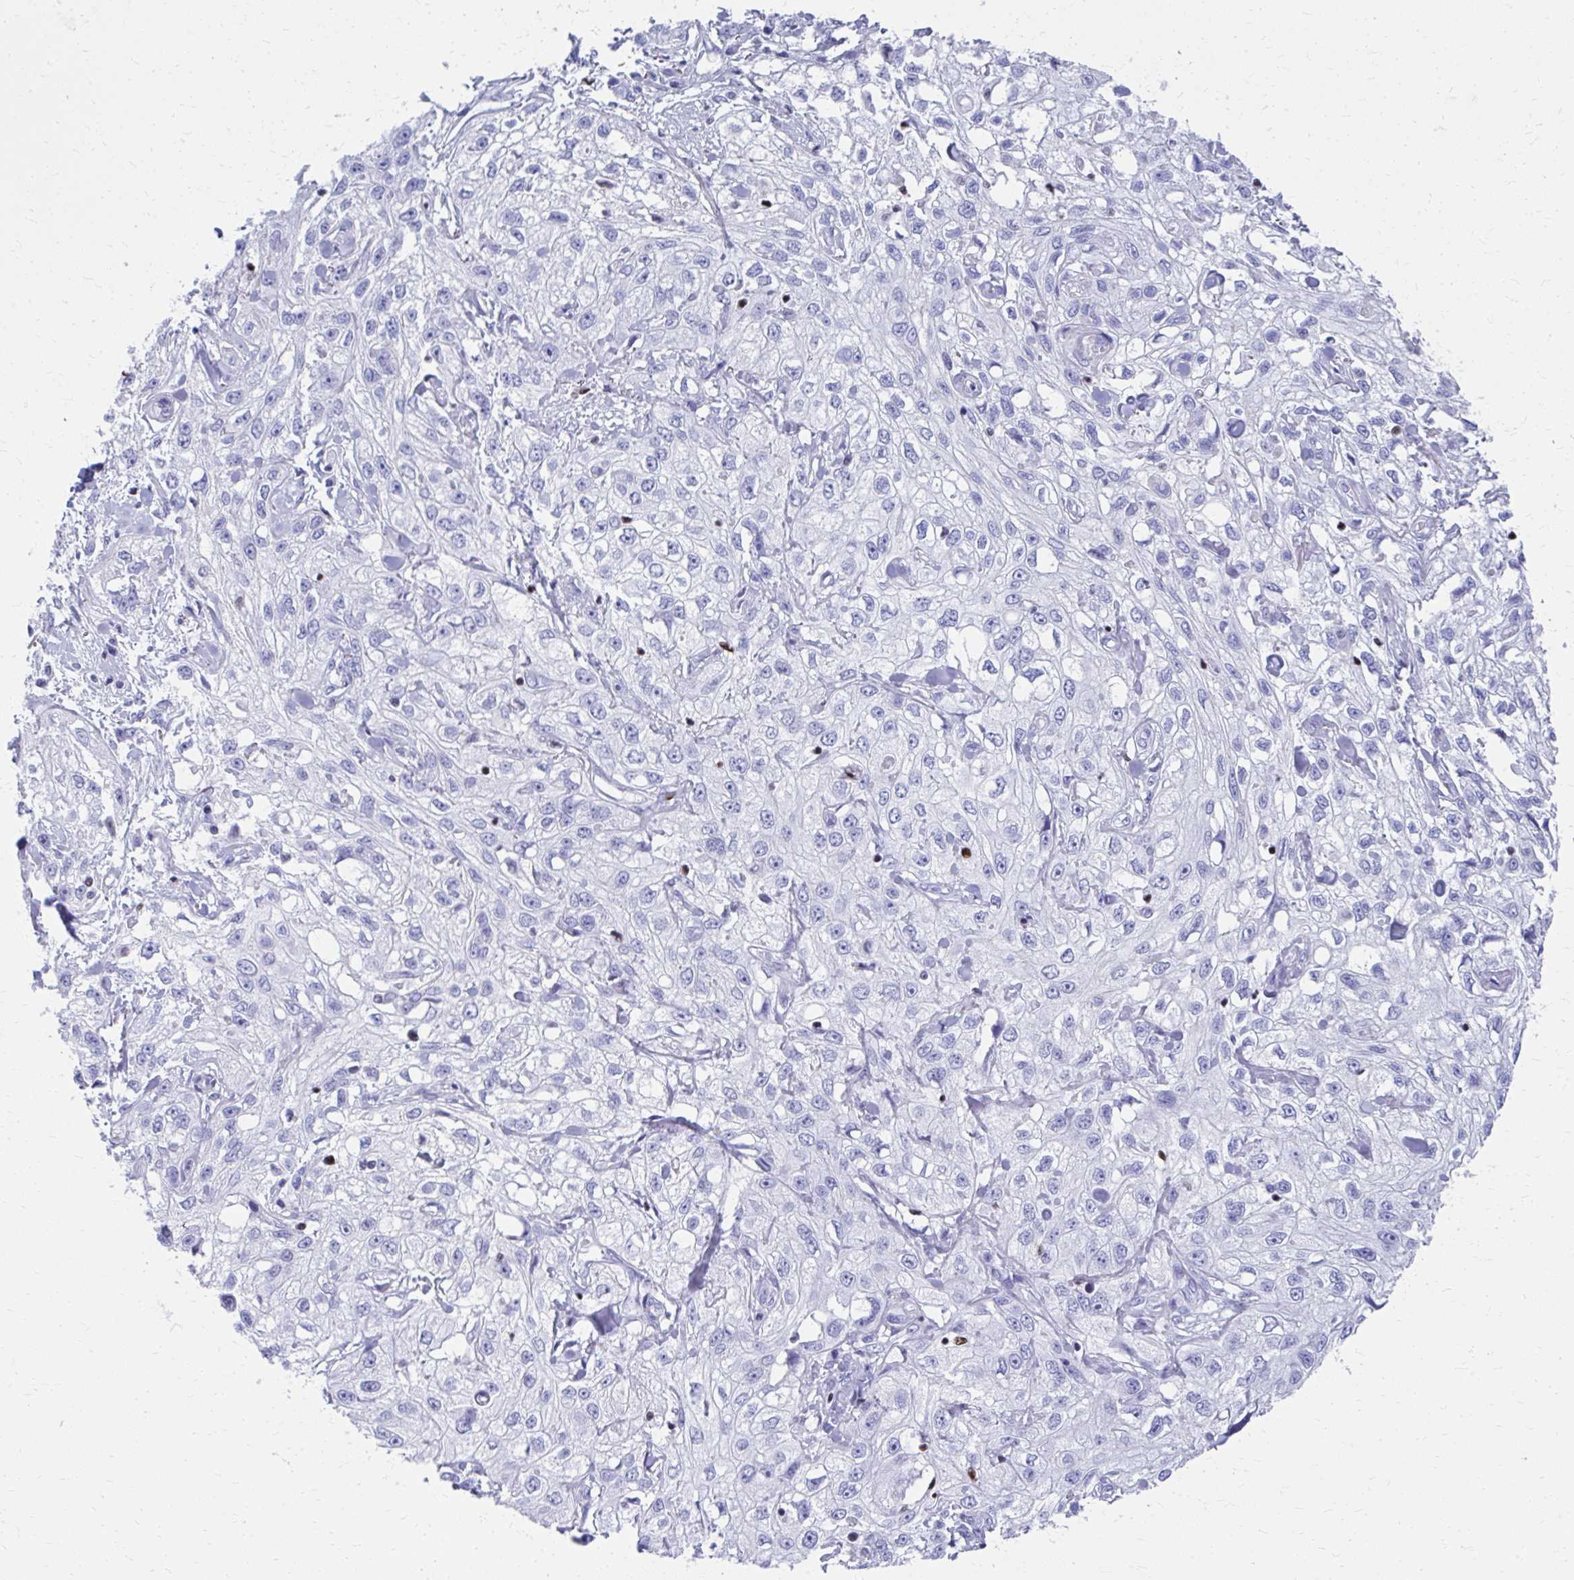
{"staining": {"intensity": "negative", "quantity": "none", "location": "none"}, "tissue": "skin cancer", "cell_type": "Tumor cells", "image_type": "cancer", "snomed": [{"axis": "morphology", "description": "Squamous cell carcinoma, NOS"}, {"axis": "topography", "description": "Skin"}, {"axis": "topography", "description": "Vulva"}], "caption": "High magnification brightfield microscopy of skin cancer (squamous cell carcinoma) stained with DAB (3,3'-diaminobenzidine) (brown) and counterstained with hematoxylin (blue): tumor cells show no significant staining. The staining is performed using DAB (3,3'-diaminobenzidine) brown chromogen with nuclei counter-stained in using hematoxylin.", "gene": "RUNX3", "patient": {"sex": "female", "age": 86}}